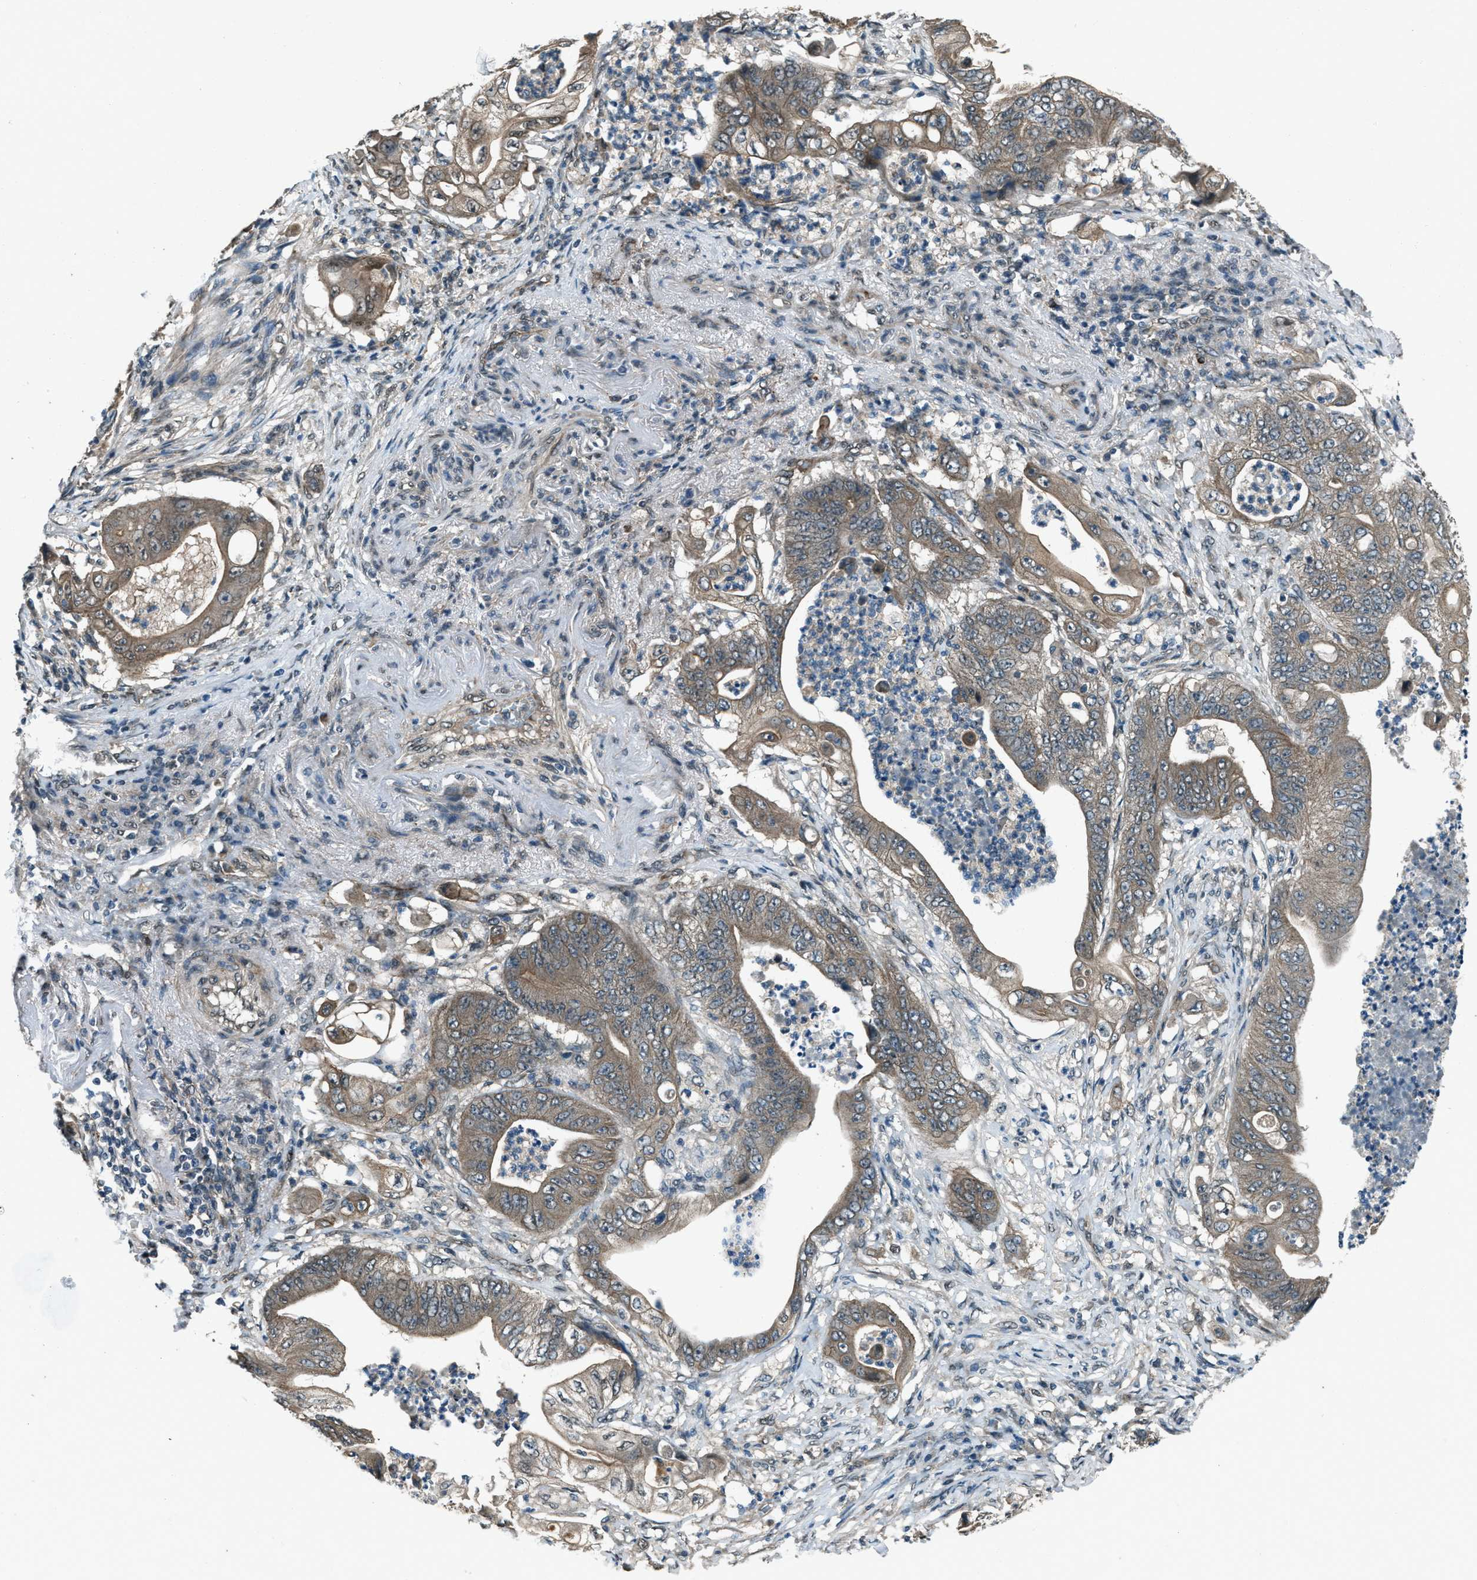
{"staining": {"intensity": "moderate", "quantity": ">75%", "location": "cytoplasmic/membranous"}, "tissue": "stomach cancer", "cell_type": "Tumor cells", "image_type": "cancer", "snomed": [{"axis": "morphology", "description": "Adenocarcinoma, NOS"}, {"axis": "topography", "description": "Stomach"}], "caption": "A high-resolution photomicrograph shows immunohistochemistry staining of stomach cancer (adenocarcinoma), which demonstrates moderate cytoplasmic/membranous positivity in about >75% of tumor cells.", "gene": "SVIL", "patient": {"sex": "female", "age": 73}}